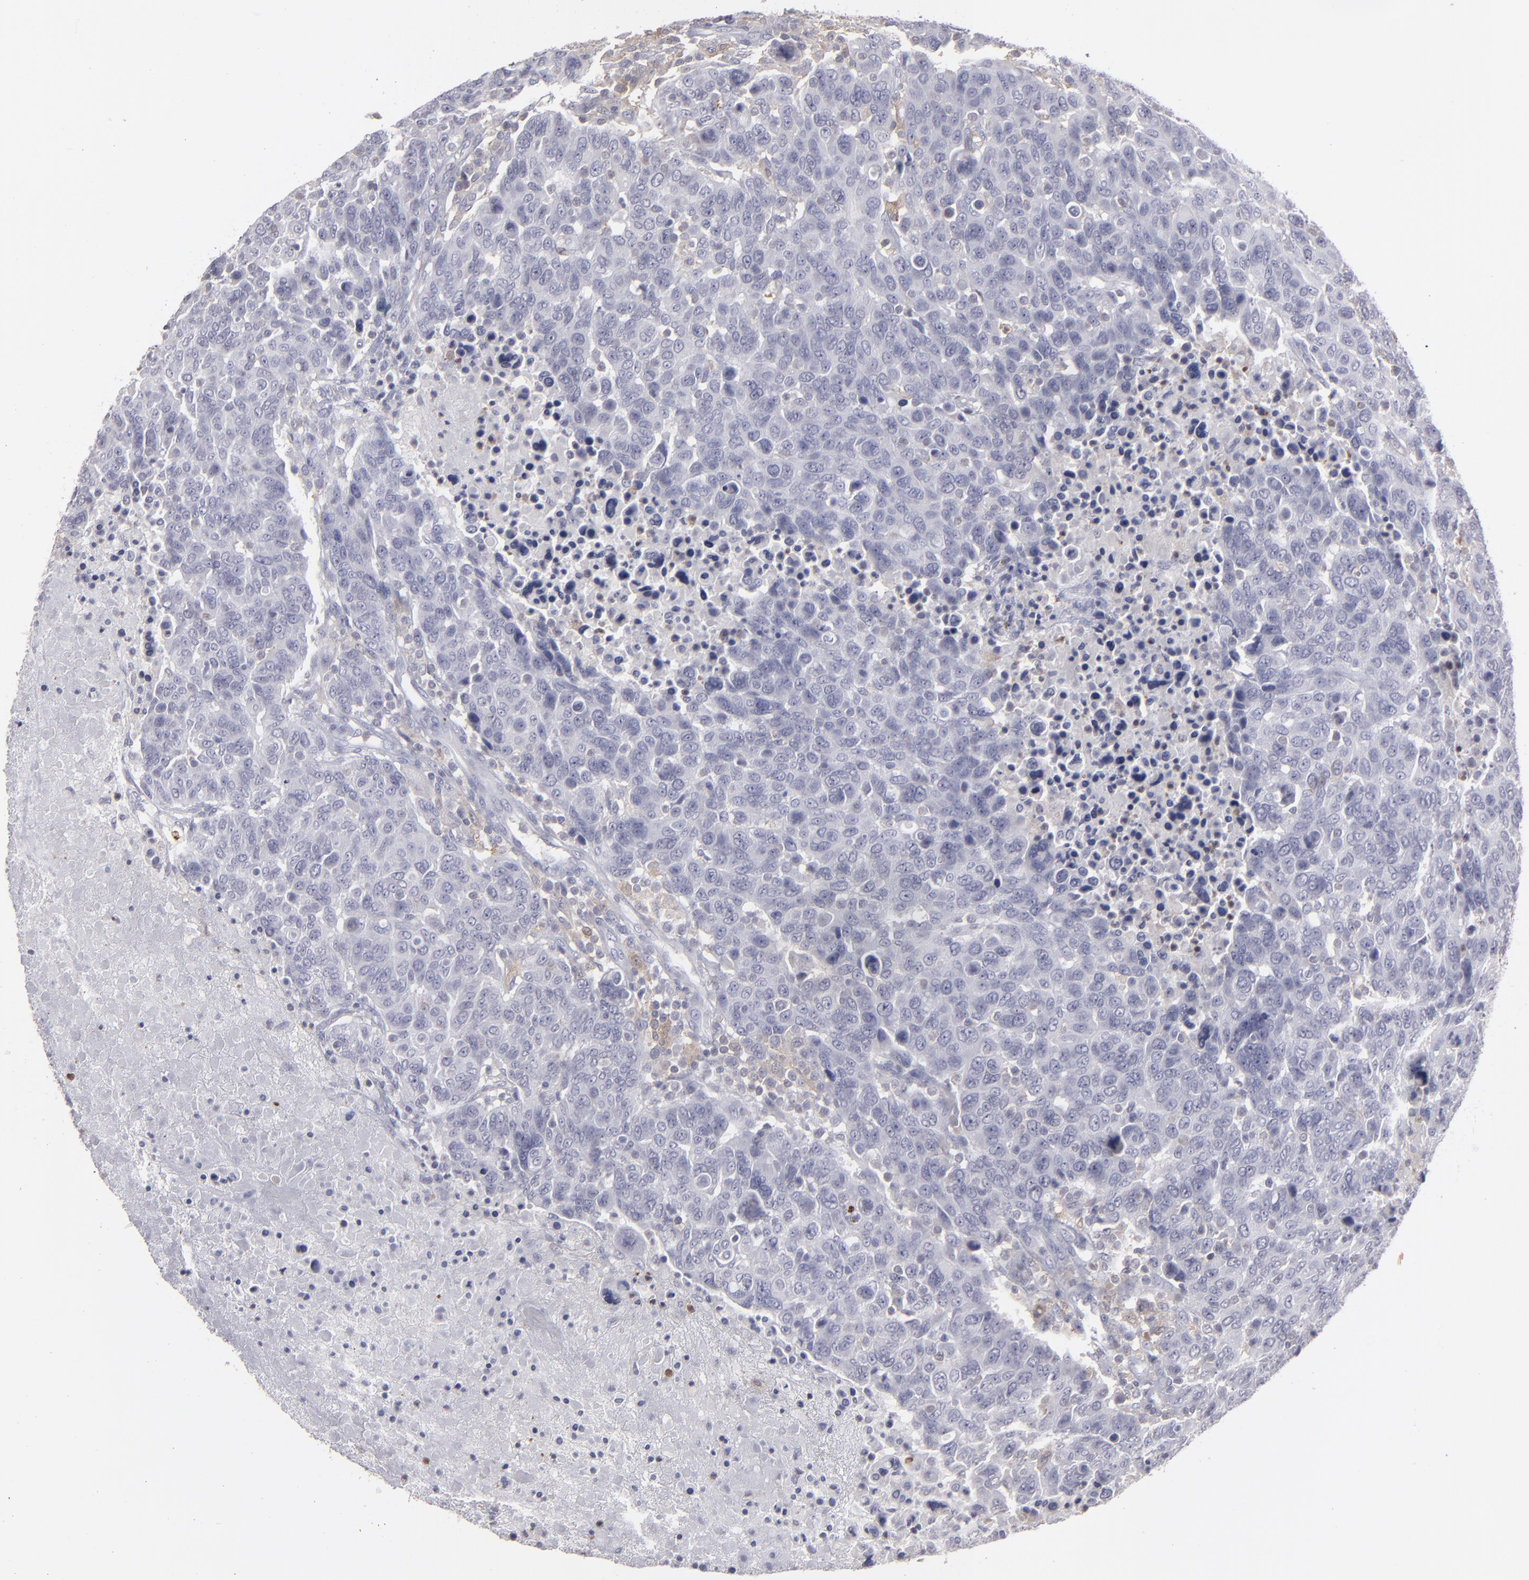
{"staining": {"intensity": "negative", "quantity": "none", "location": "none"}, "tissue": "breast cancer", "cell_type": "Tumor cells", "image_type": "cancer", "snomed": [{"axis": "morphology", "description": "Lobular carcinoma"}, {"axis": "topography", "description": "Breast"}], "caption": "The photomicrograph displays no staining of tumor cells in breast cancer (lobular carcinoma). (IHC, brightfield microscopy, high magnification).", "gene": "SEMA3G", "patient": {"sex": "female", "age": 55}}